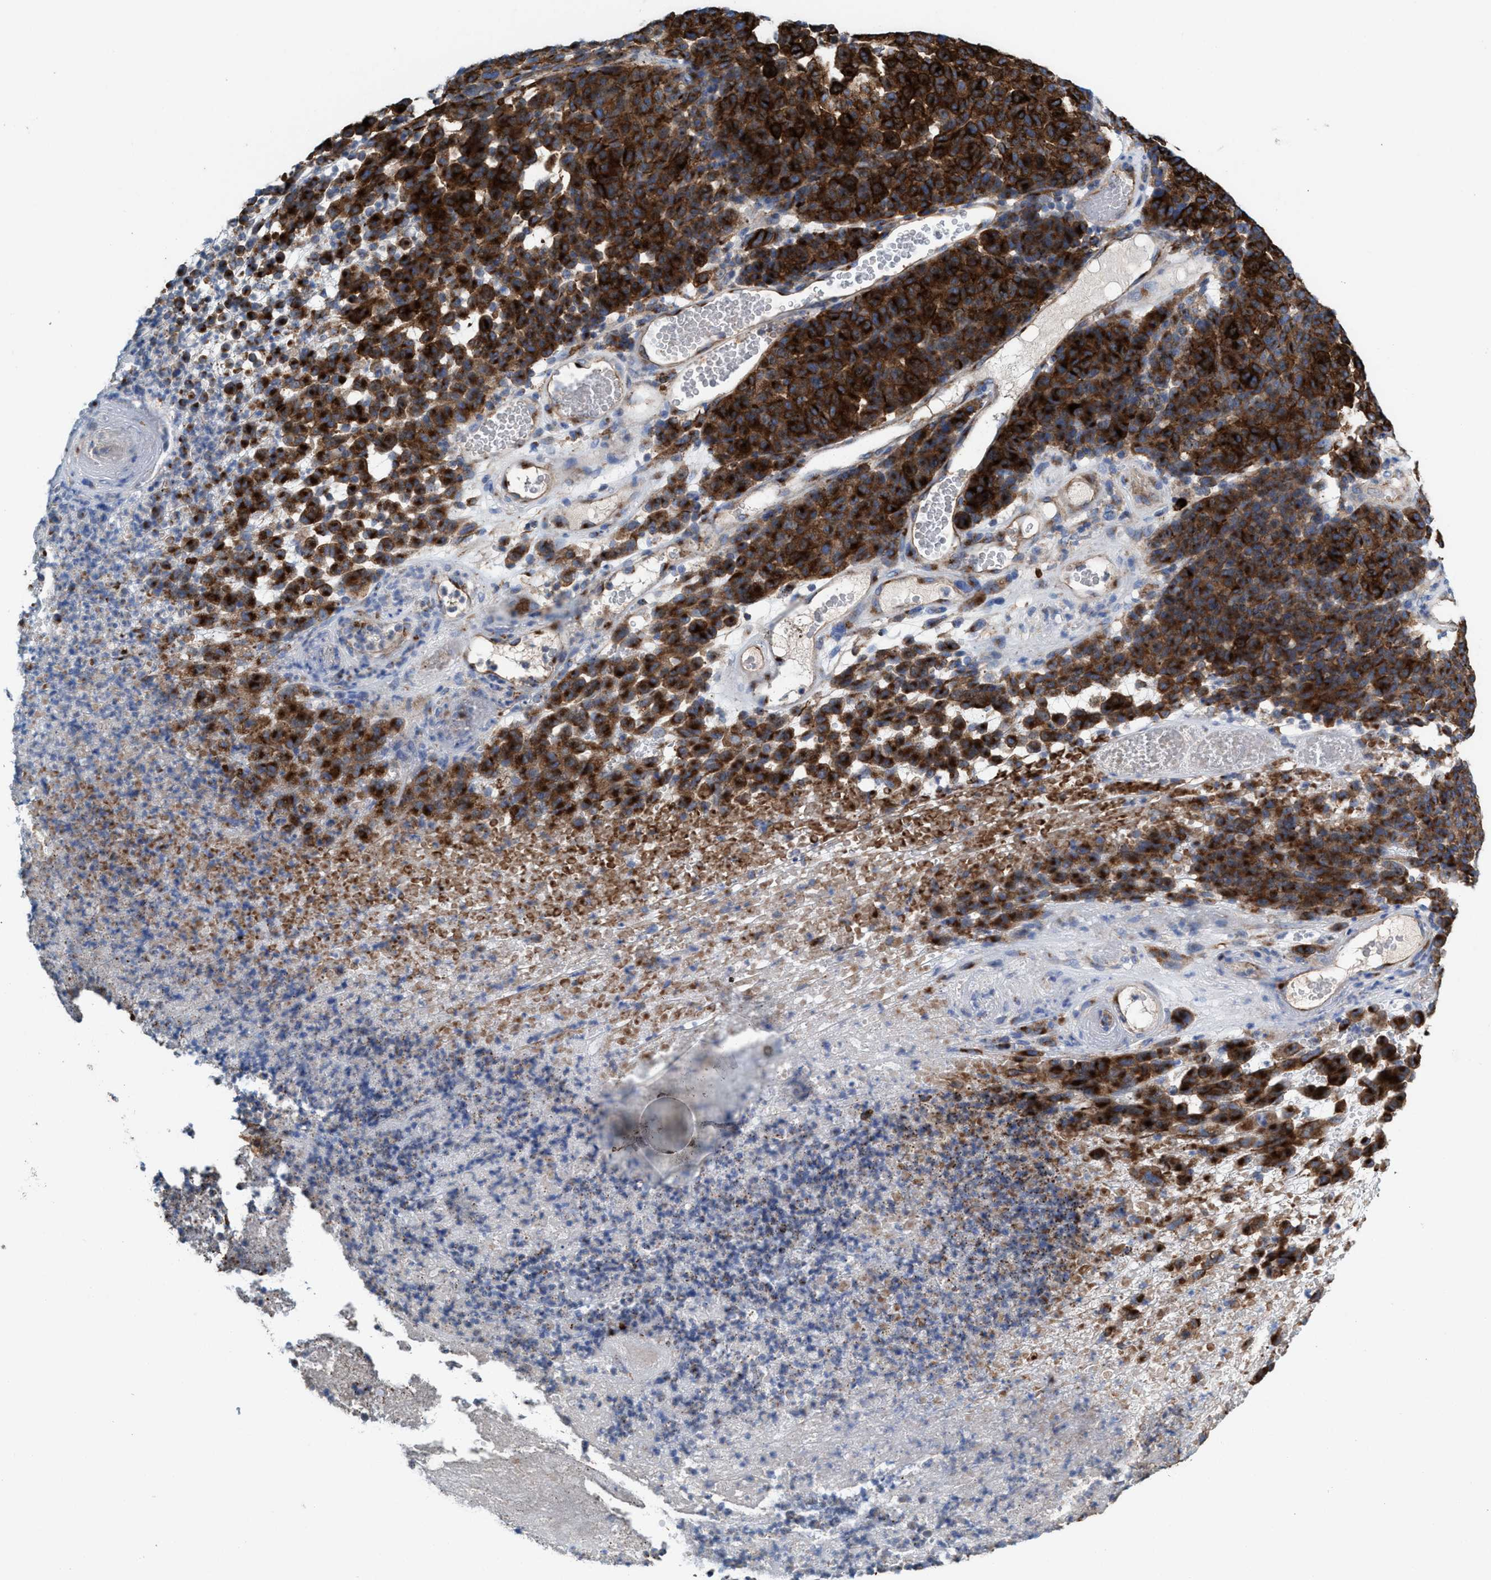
{"staining": {"intensity": "strong", "quantity": ">75%", "location": "cytoplasmic/membranous"}, "tissue": "melanoma", "cell_type": "Tumor cells", "image_type": "cancer", "snomed": [{"axis": "morphology", "description": "Malignant melanoma, NOS"}, {"axis": "topography", "description": "Skin"}], "caption": "The histopathology image displays a brown stain indicating the presence of a protein in the cytoplasmic/membranous of tumor cells in malignant melanoma. (Brightfield microscopy of DAB IHC at high magnification).", "gene": "NYAP1", "patient": {"sex": "male", "age": 59}}